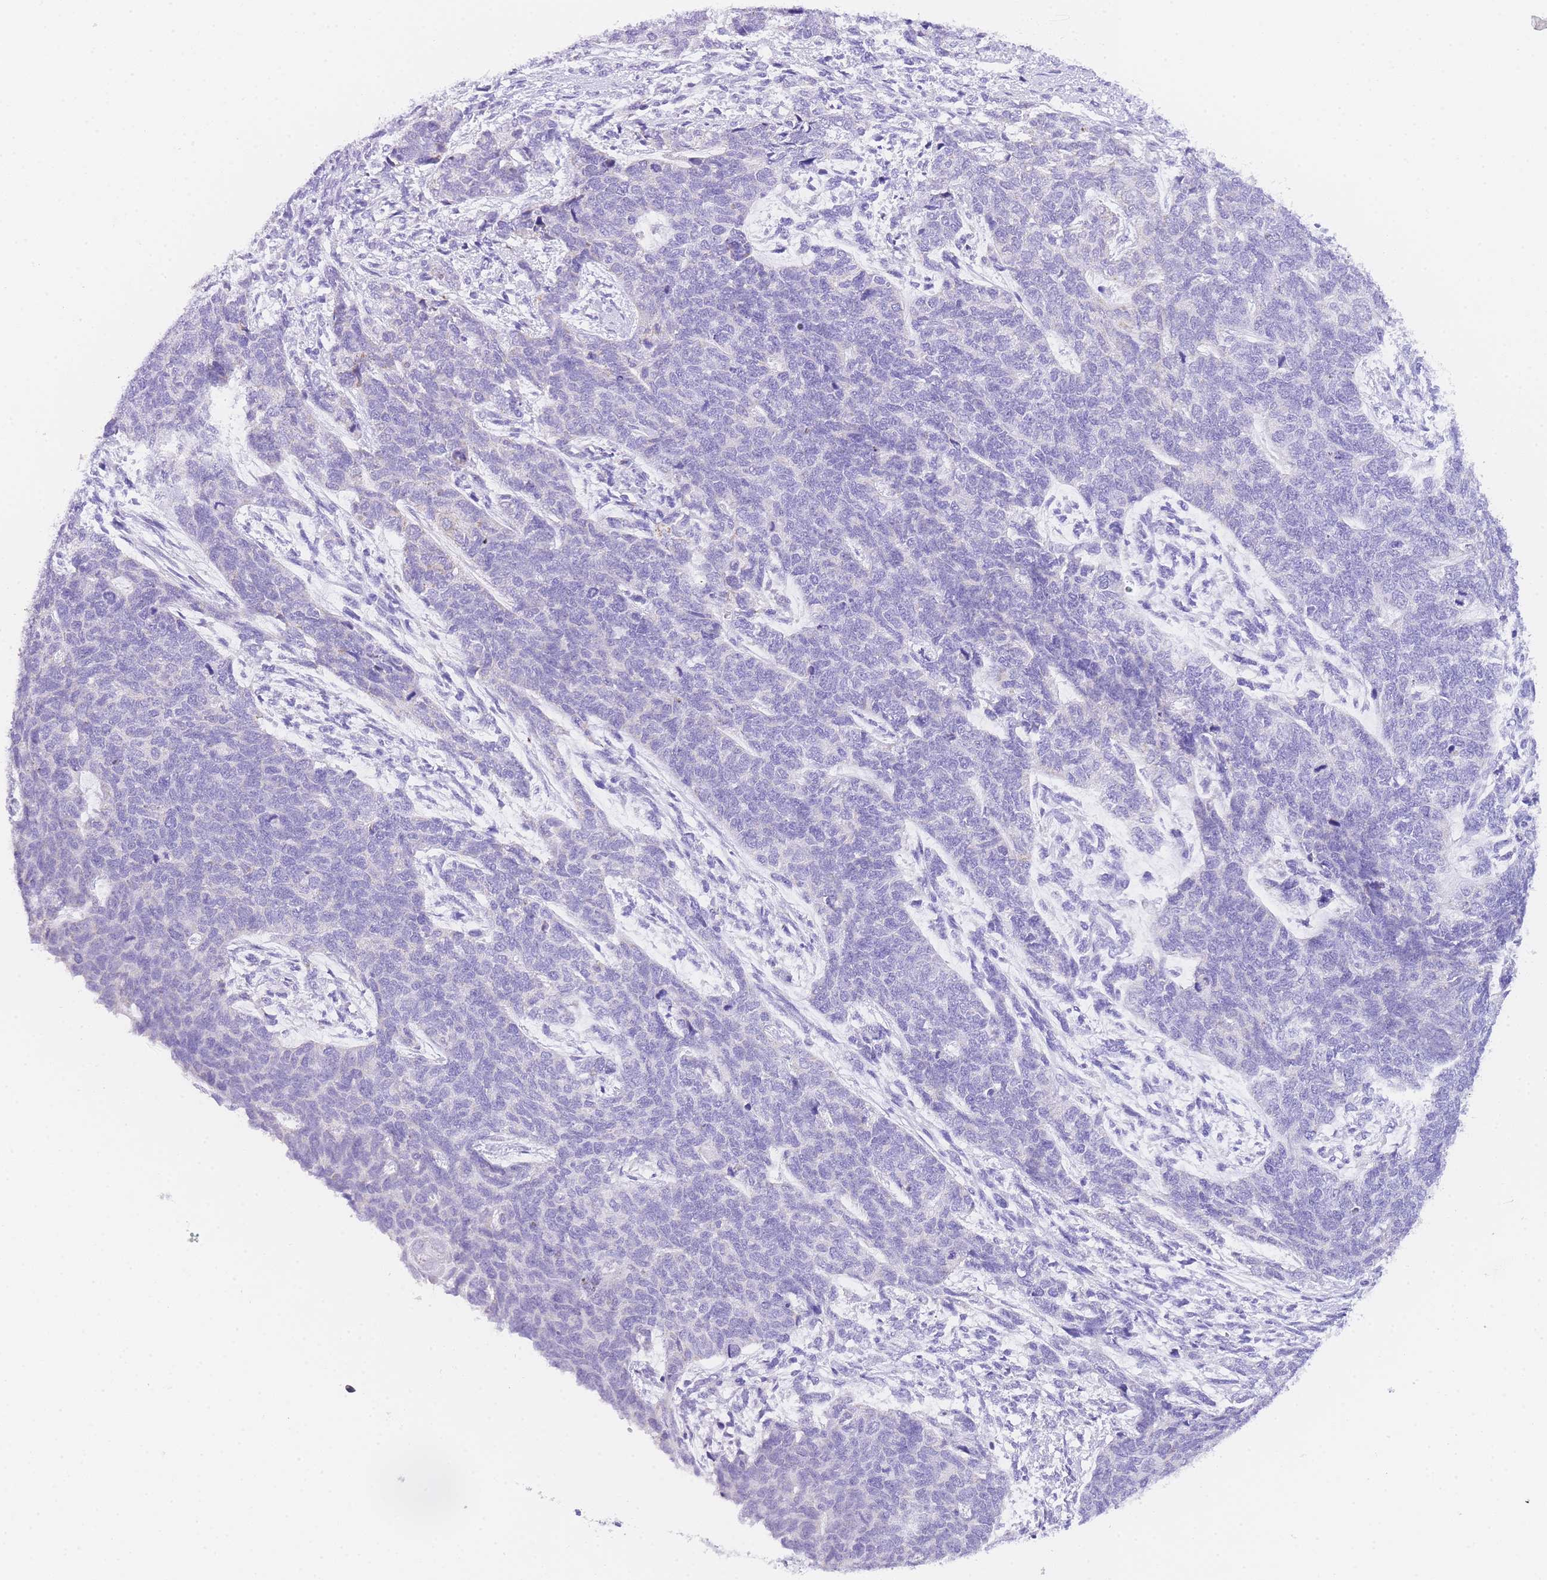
{"staining": {"intensity": "negative", "quantity": "none", "location": "none"}, "tissue": "cervical cancer", "cell_type": "Tumor cells", "image_type": "cancer", "snomed": [{"axis": "morphology", "description": "Squamous cell carcinoma, NOS"}, {"axis": "topography", "description": "Cervix"}], "caption": "The photomicrograph exhibits no staining of tumor cells in cervical cancer.", "gene": "NKD2", "patient": {"sex": "female", "age": 63}}